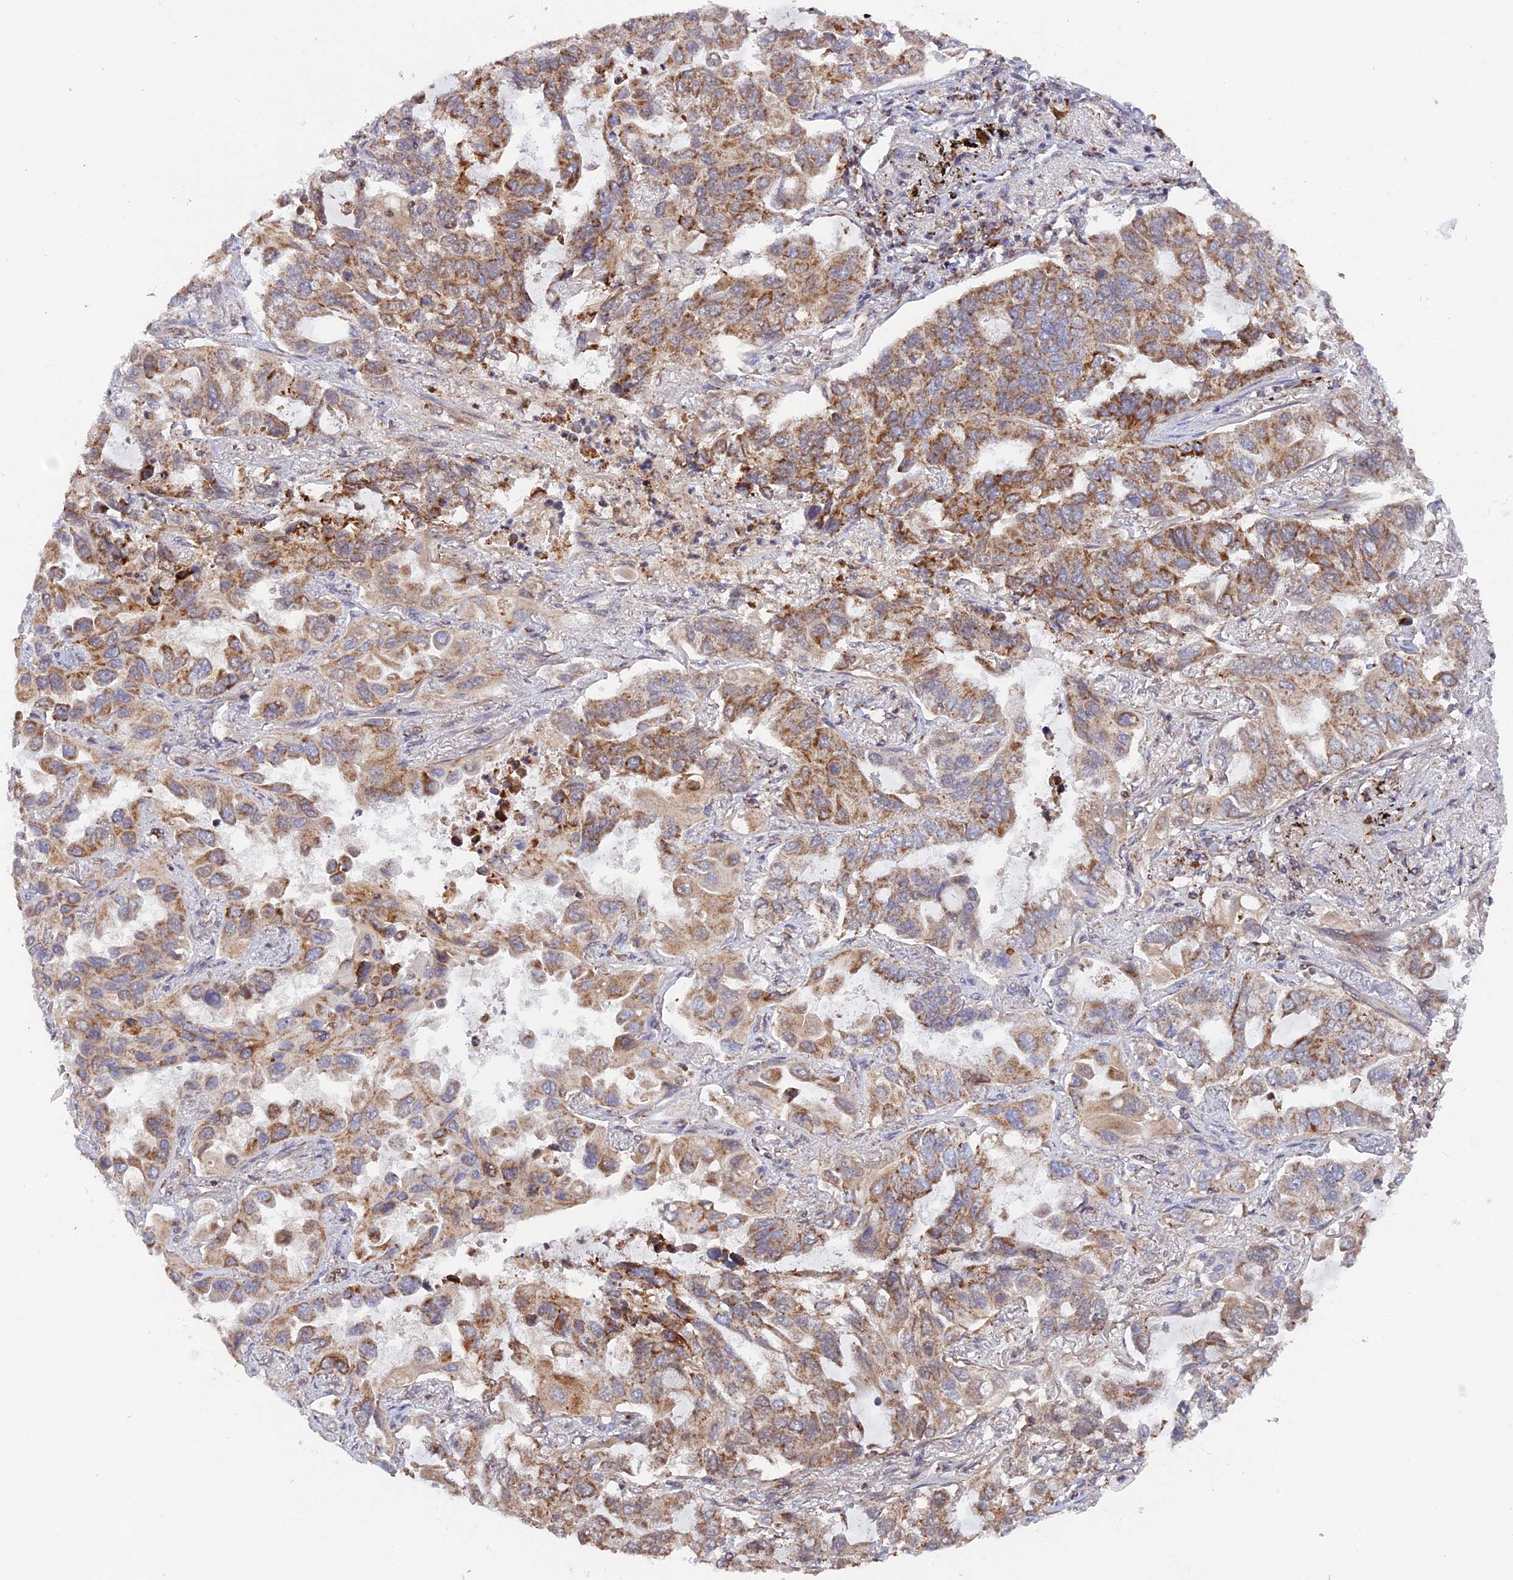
{"staining": {"intensity": "weak", "quantity": ">75%", "location": "cytoplasmic/membranous"}, "tissue": "lung cancer", "cell_type": "Tumor cells", "image_type": "cancer", "snomed": [{"axis": "morphology", "description": "Adenocarcinoma, NOS"}, {"axis": "topography", "description": "Lung"}], "caption": "Immunohistochemical staining of human lung cancer displays low levels of weak cytoplasmic/membranous positivity in about >75% of tumor cells. The staining was performed using DAB to visualize the protein expression in brown, while the nuclei were stained in blue with hematoxylin (Magnification: 20x).", "gene": "MPV17L", "patient": {"sex": "male", "age": 64}}